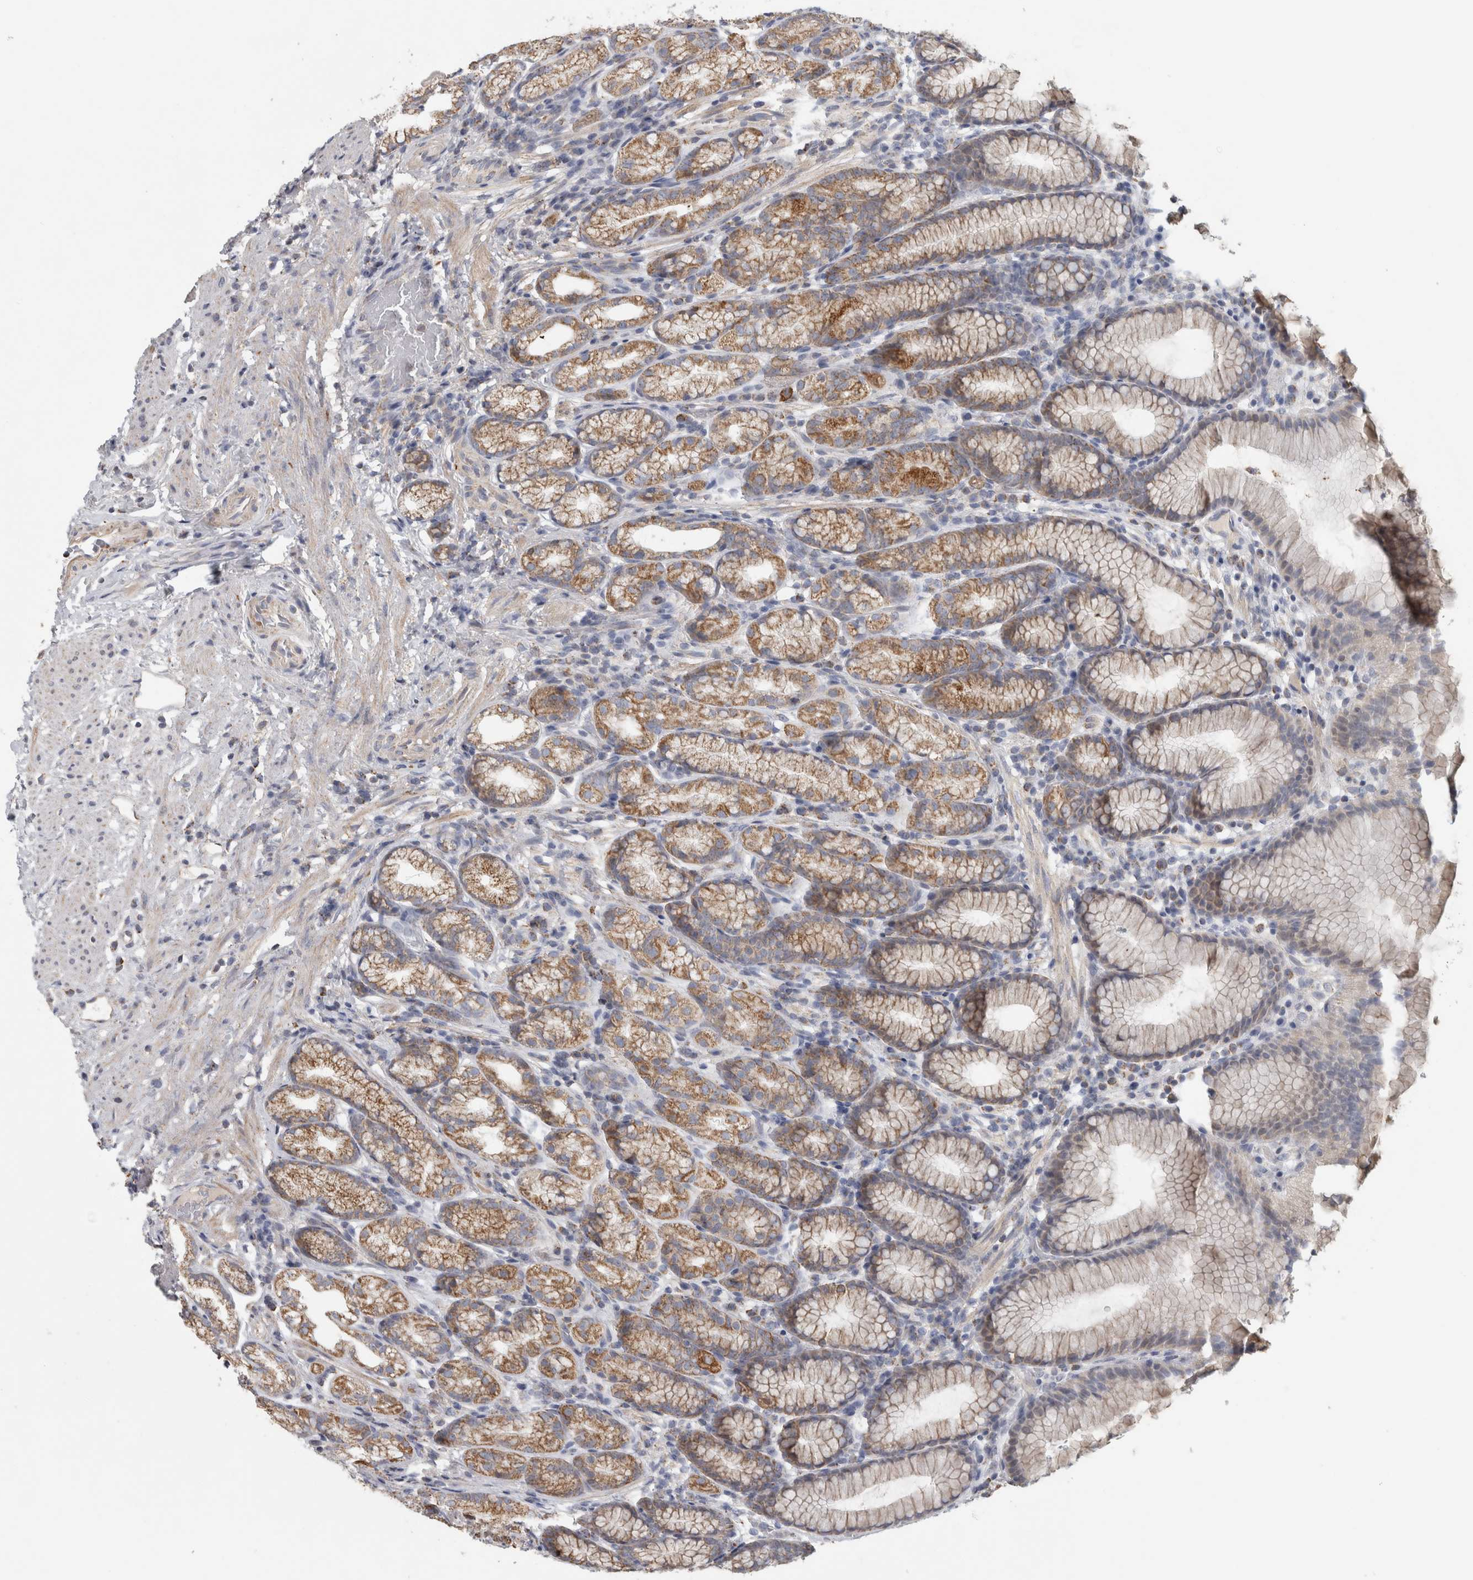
{"staining": {"intensity": "moderate", "quantity": ">75%", "location": "cytoplasmic/membranous"}, "tissue": "stomach", "cell_type": "Glandular cells", "image_type": "normal", "snomed": [{"axis": "morphology", "description": "Normal tissue, NOS"}, {"axis": "topography", "description": "Stomach"}], "caption": "This micrograph reveals immunohistochemistry (IHC) staining of benign stomach, with medium moderate cytoplasmic/membranous expression in about >75% of glandular cells.", "gene": "ST8SIA1", "patient": {"sex": "male", "age": 42}}